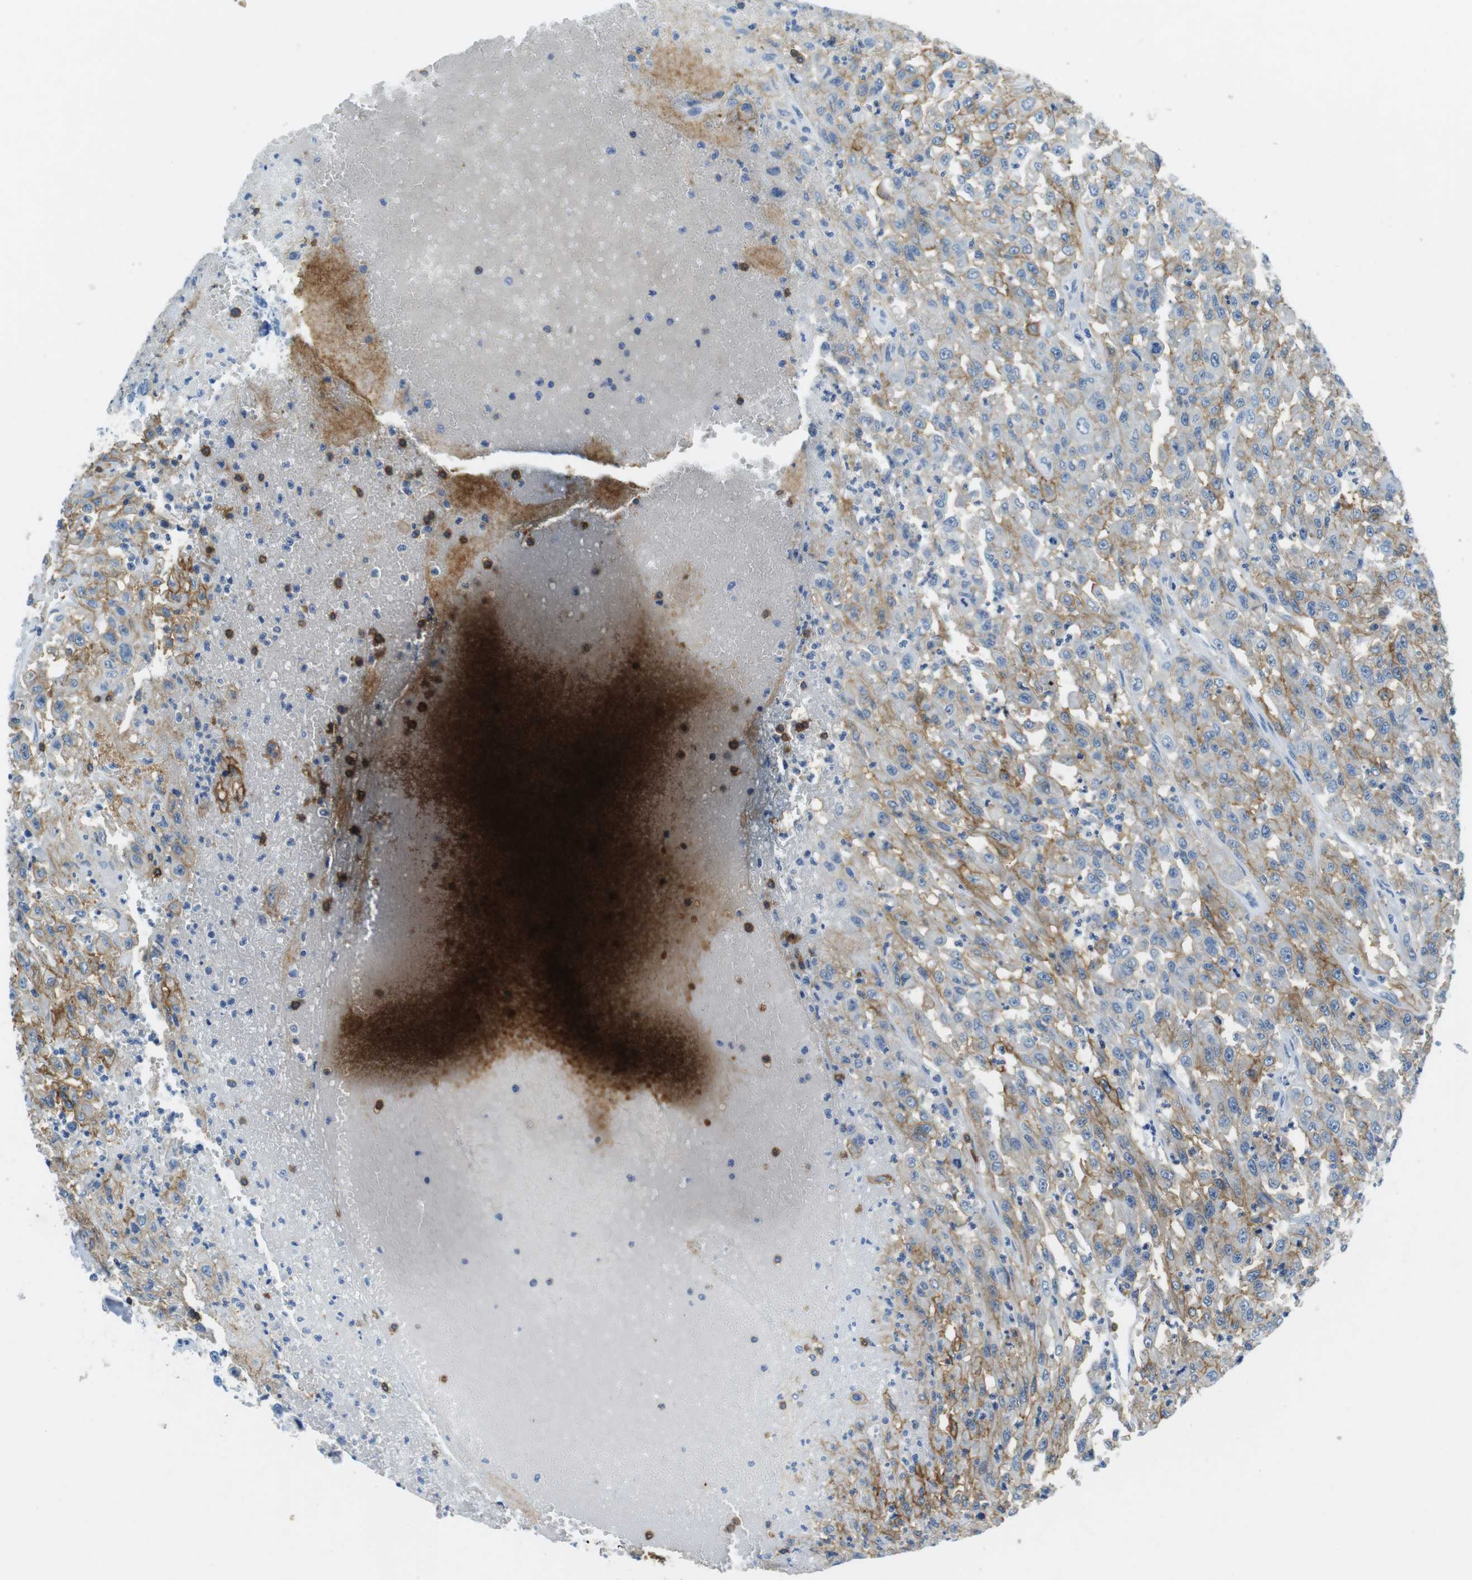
{"staining": {"intensity": "moderate", "quantity": ">75%", "location": "cytoplasmic/membranous"}, "tissue": "urothelial cancer", "cell_type": "Tumor cells", "image_type": "cancer", "snomed": [{"axis": "morphology", "description": "Urothelial carcinoma, High grade"}, {"axis": "topography", "description": "Urinary bladder"}], "caption": "Moderate cytoplasmic/membranous expression for a protein is identified in about >75% of tumor cells of urothelial cancer using immunohistochemistry (IHC).", "gene": "LAT", "patient": {"sex": "male", "age": 46}}